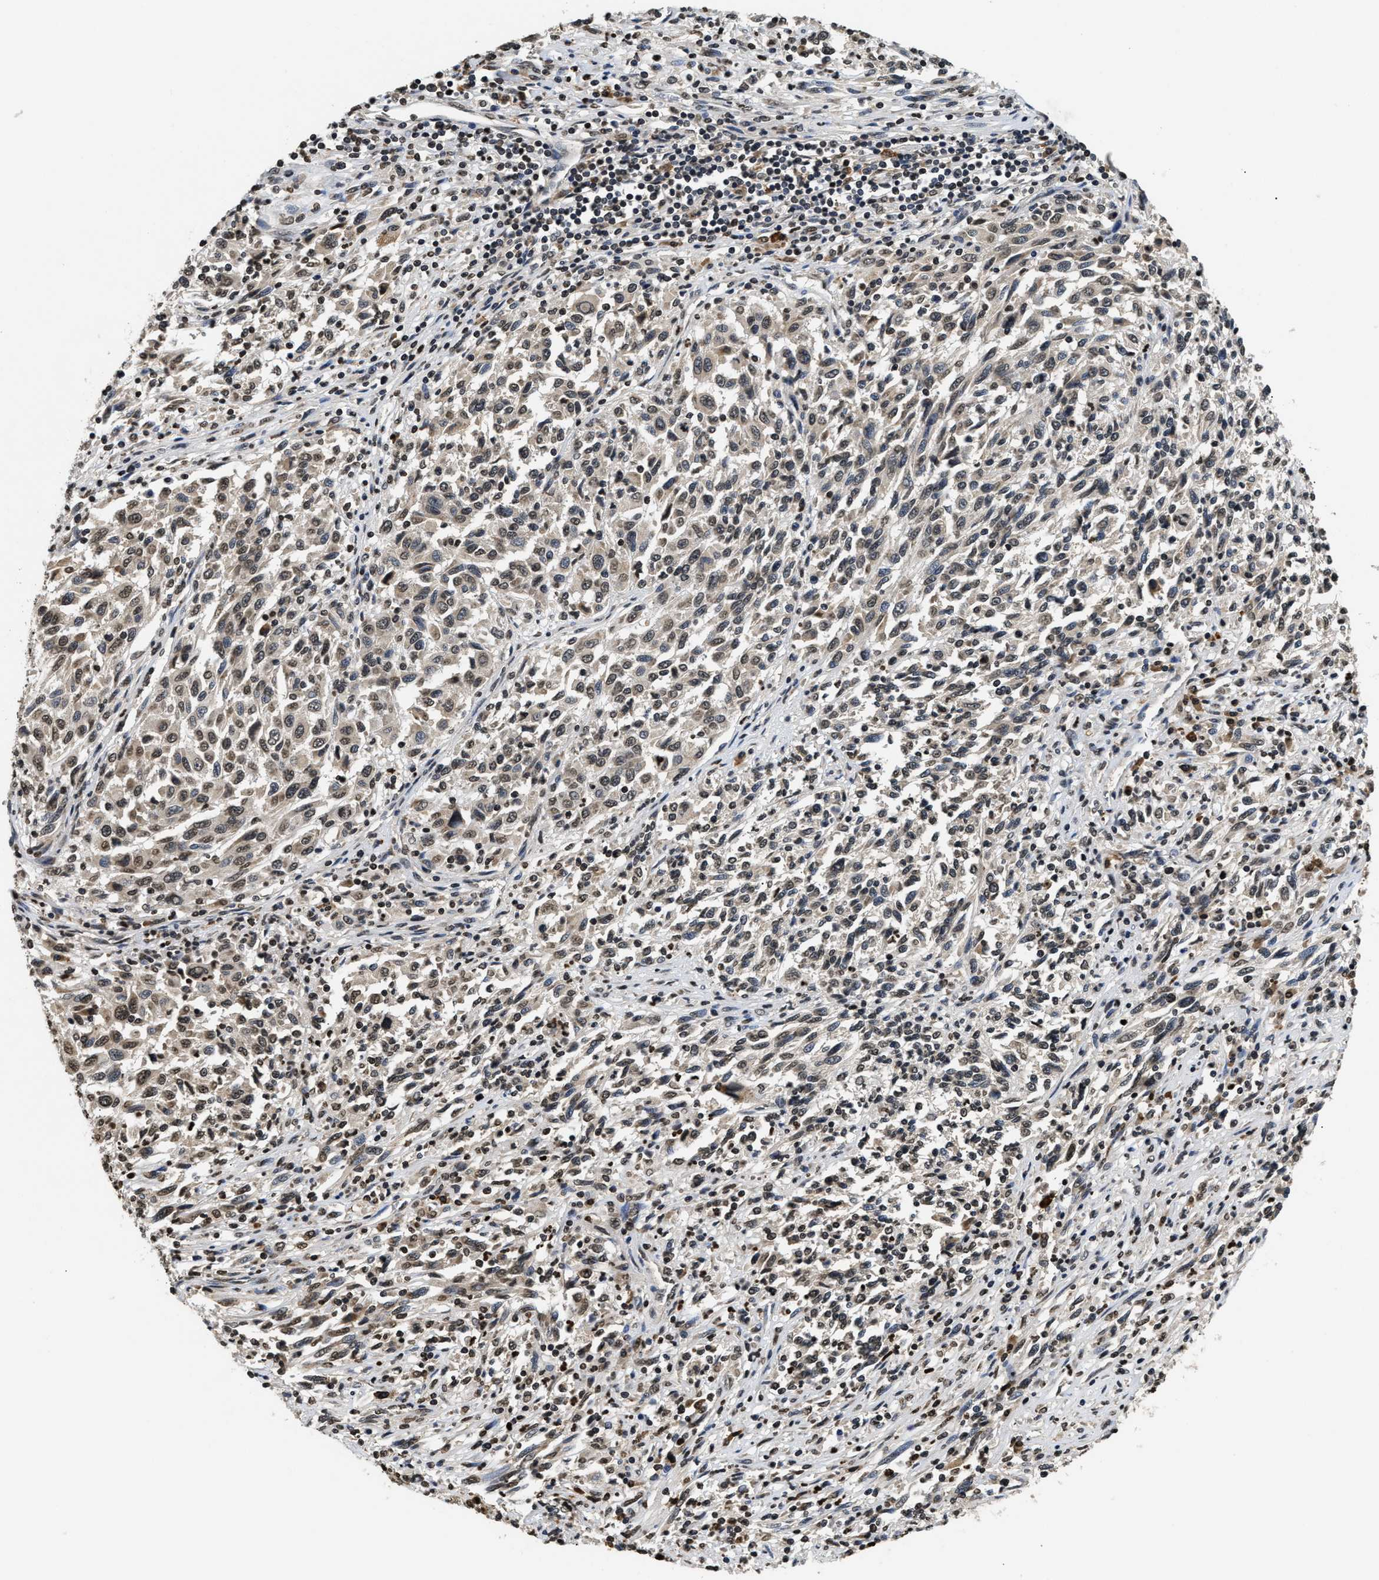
{"staining": {"intensity": "weak", "quantity": ">75%", "location": "cytoplasmic/membranous,nuclear"}, "tissue": "melanoma", "cell_type": "Tumor cells", "image_type": "cancer", "snomed": [{"axis": "morphology", "description": "Malignant melanoma, Metastatic site"}, {"axis": "topography", "description": "Lymph node"}], "caption": "Tumor cells display low levels of weak cytoplasmic/membranous and nuclear expression in about >75% of cells in human malignant melanoma (metastatic site). (IHC, brightfield microscopy, high magnification).", "gene": "DNASE1L3", "patient": {"sex": "male", "age": 61}}